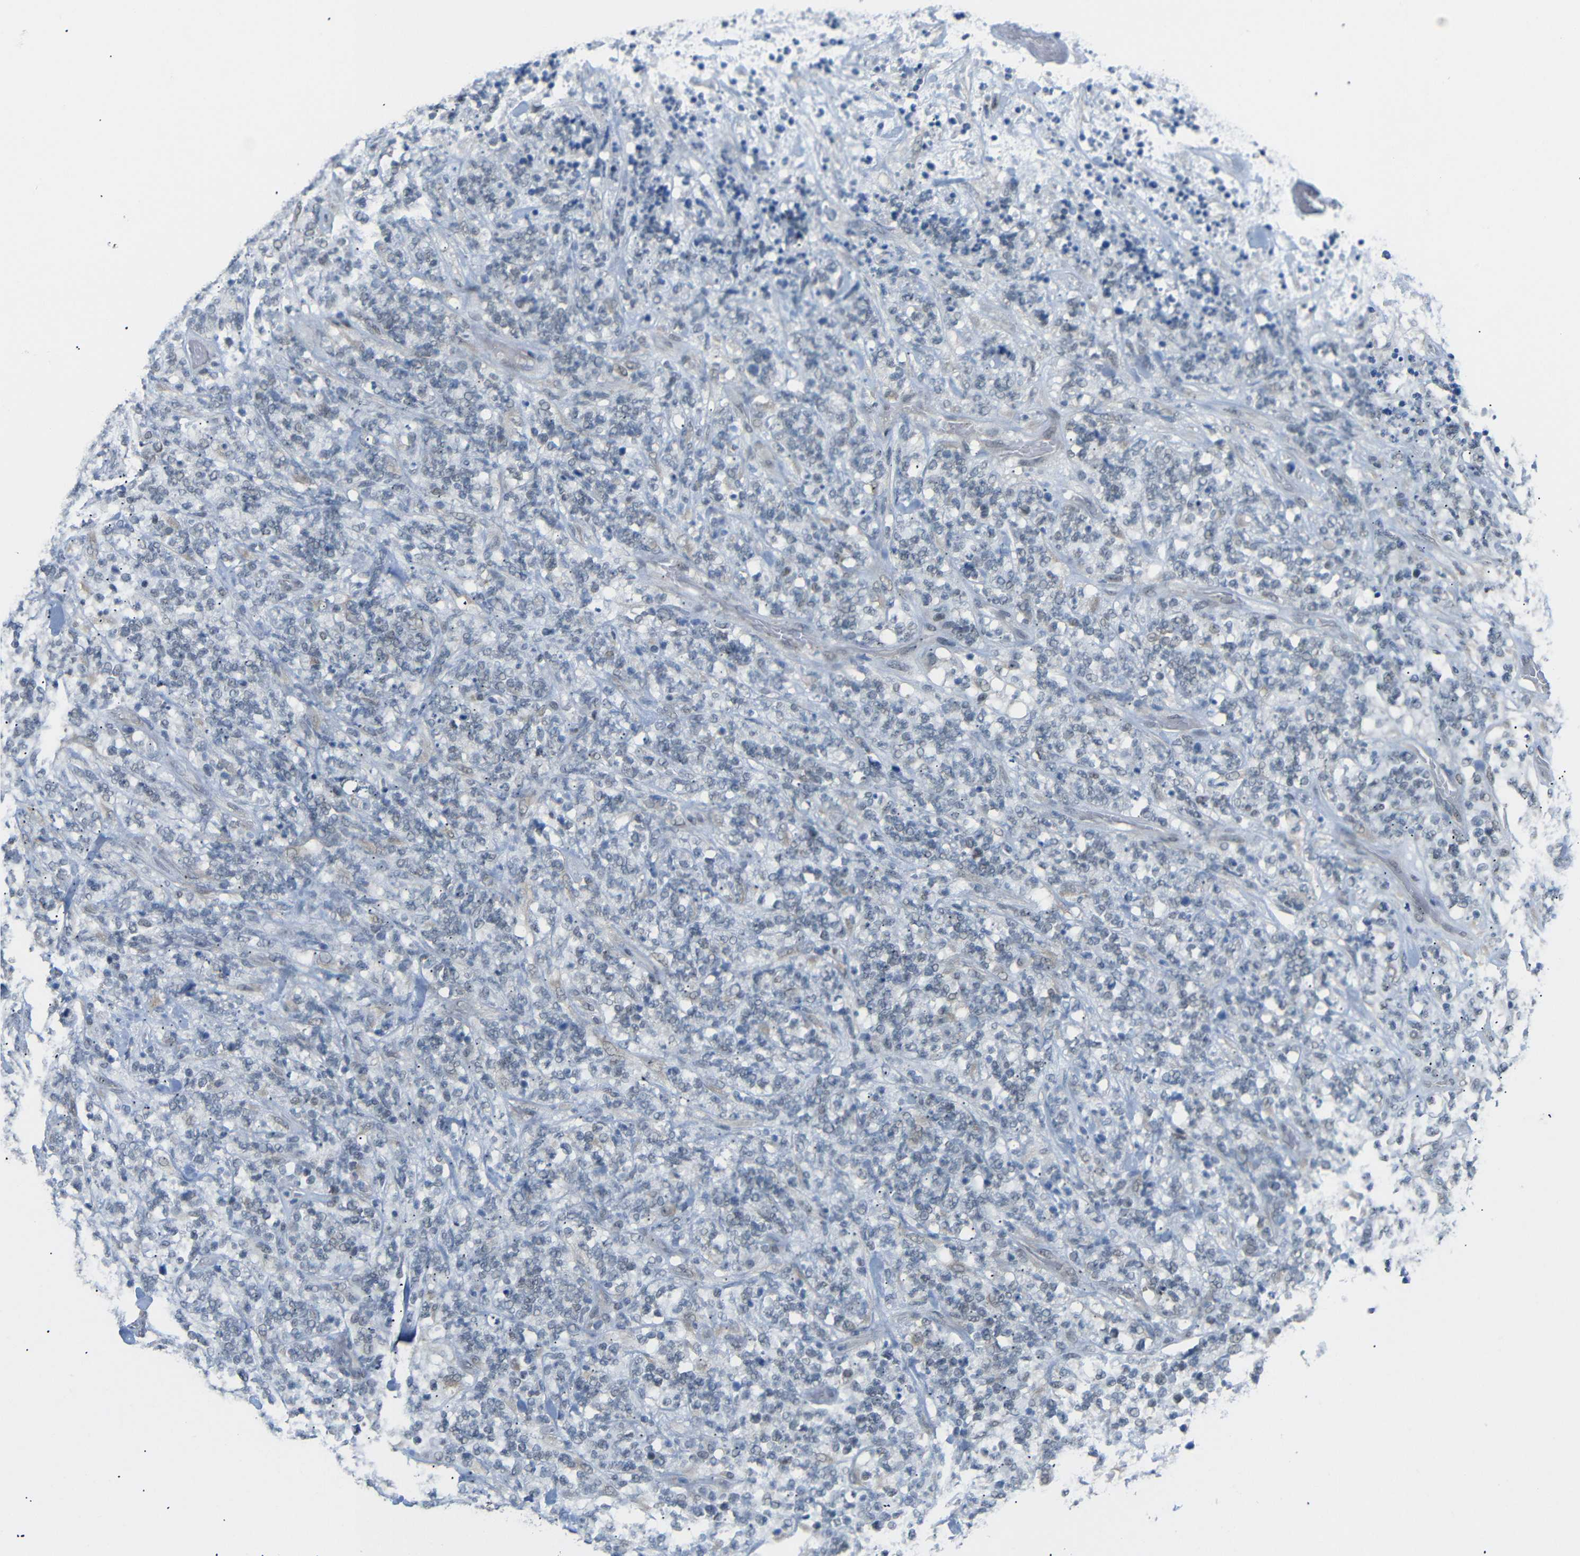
{"staining": {"intensity": "negative", "quantity": "none", "location": "none"}, "tissue": "lymphoma", "cell_type": "Tumor cells", "image_type": "cancer", "snomed": [{"axis": "morphology", "description": "Malignant lymphoma, non-Hodgkin's type, High grade"}, {"axis": "topography", "description": "Soft tissue"}], "caption": "Photomicrograph shows no significant protein staining in tumor cells of malignant lymphoma, non-Hodgkin's type (high-grade).", "gene": "GPR158", "patient": {"sex": "male", "age": 18}}